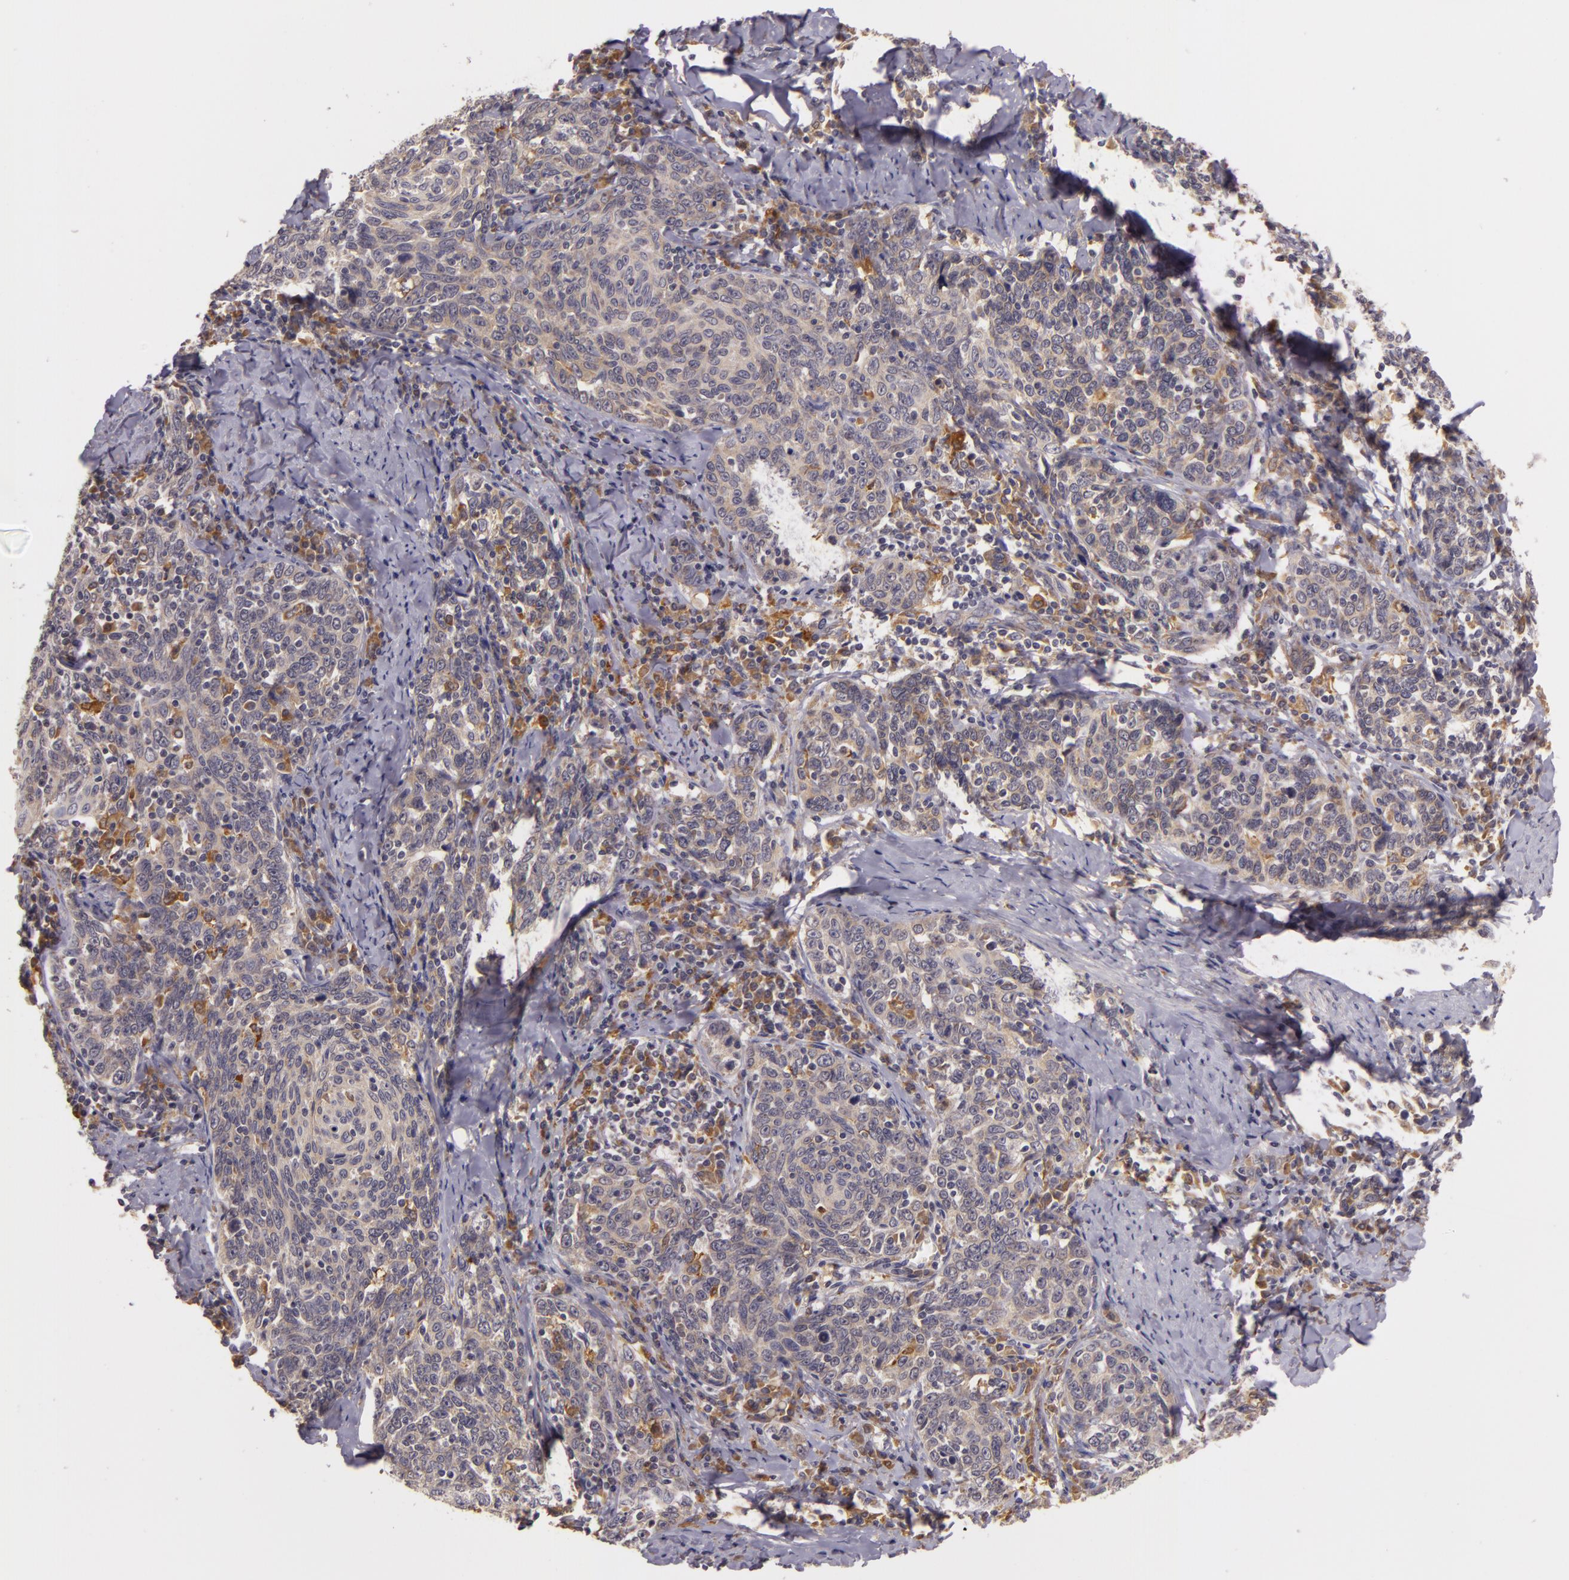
{"staining": {"intensity": "weak", "quantity": ">75%", "location": "cytoplasmic/membranous"}, "tissue": "cervical cancer", "cell_type": "Tumor cells", "image_type": "cancer", "snomed": [{"axis": "morphology", "description": "Squamous cell carcinoma, NOS"}, {"axis": "topography", "description": "Cervix"}], "caption": "IHC of squamous cell carcinoma (cervical) displays low levels of weak cytoplasmic/membranous staining in about >75% of tumor cells. (Brightfield microscopy of DAB IHC at high magnification).", "gene": "PPP1R3F", "patient": {"sex": "female", "age": 41}}